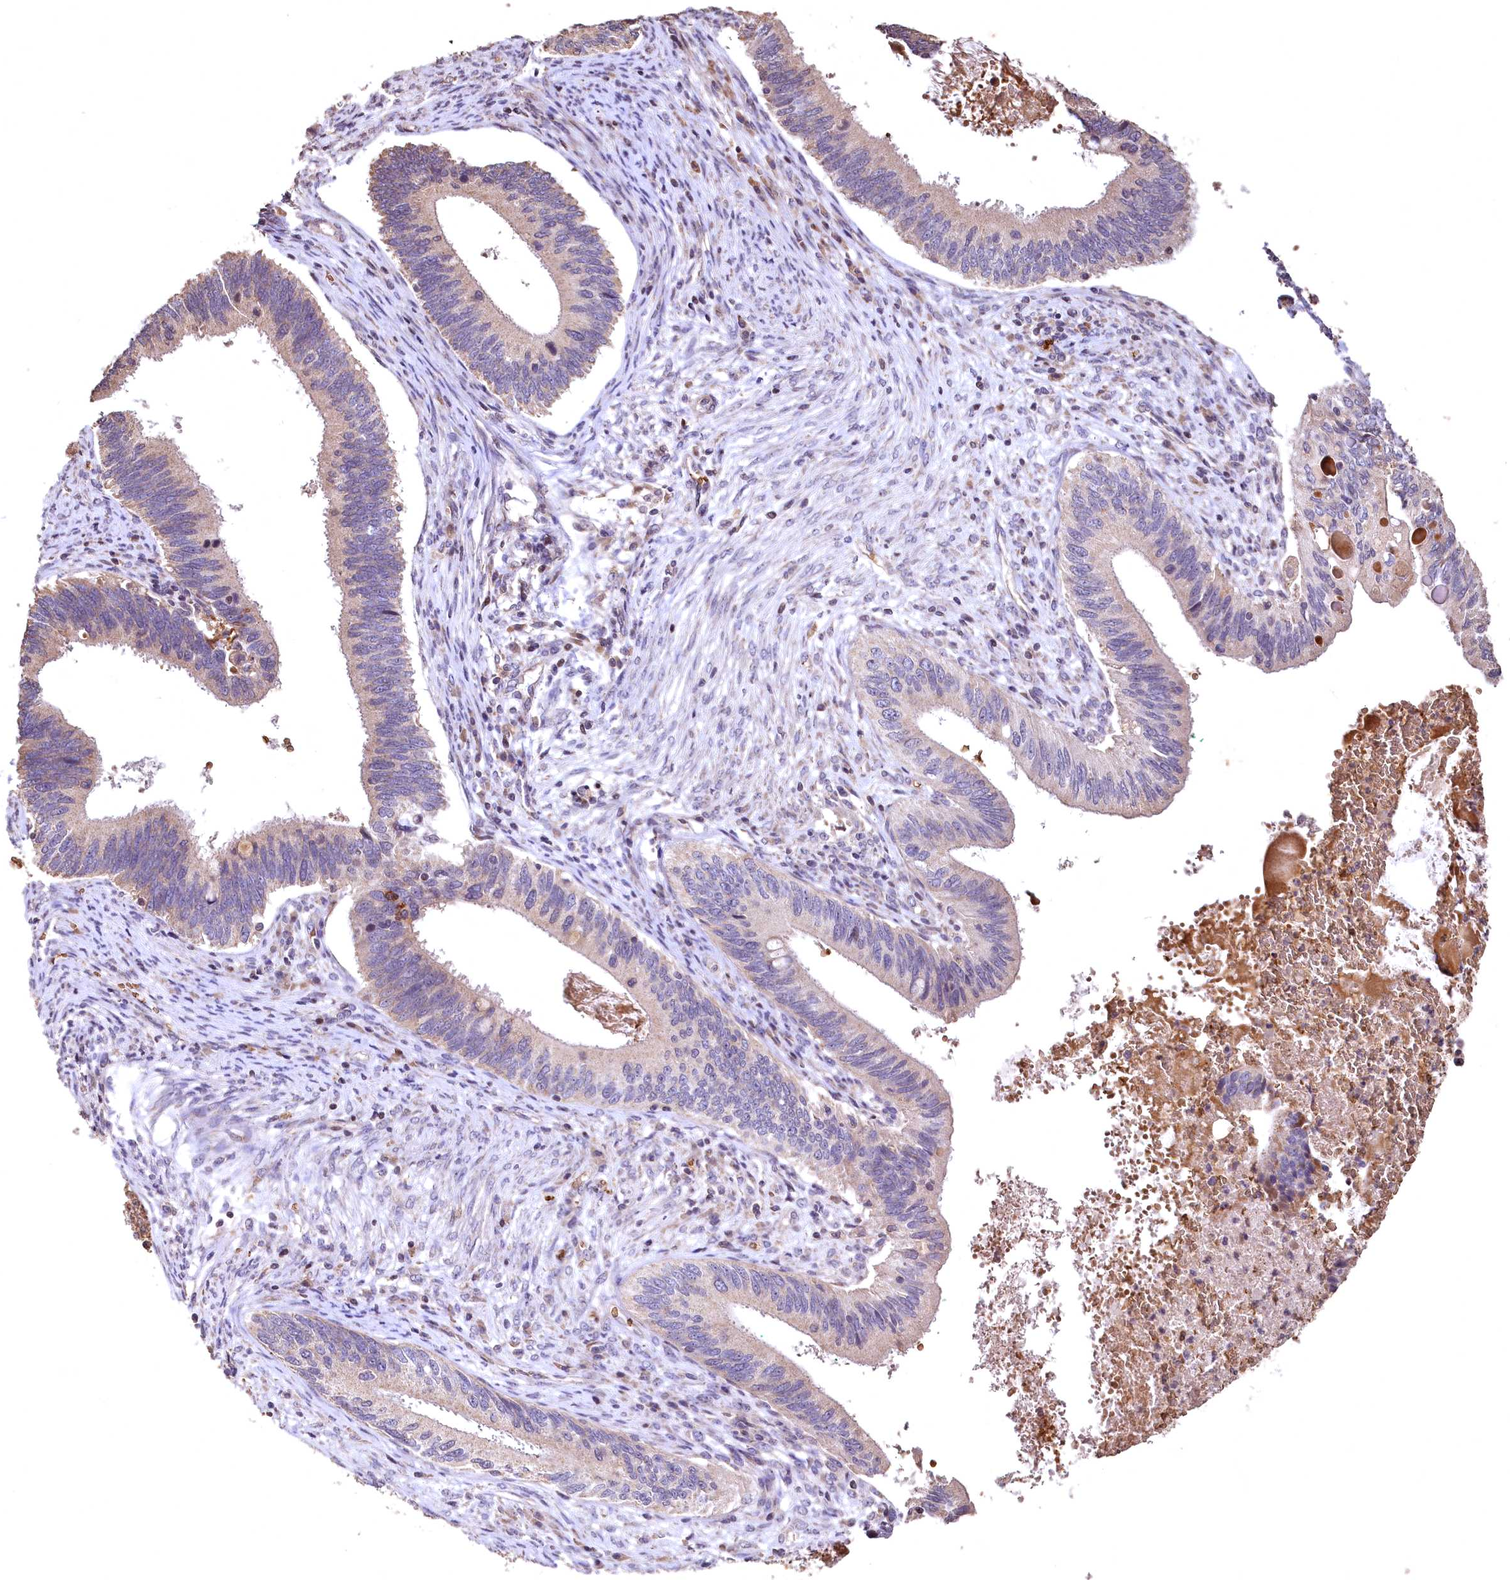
{"staining": {"intensity": "weak", "quantity": "25%-75%", "location": "cytoplasmic/membranous"}, "tissue": "cervical cancer", "cell_type": "Tumor cells", "image_type": "cancer", "snomed": [{"axis": "morphology", "description": "Adenocarcinoma, NOS"}, {"axis": "topography", "description": "Cervix"}], "caption": "Cervical cancer (adenocarcinoma) tissue demonstrates weak cytoplasmic/membranous expression in about 25%-75% of tumor cells, visualized by immunohistochemistry.", "gene": "SPTA1", "patient": {"sex": "female", "age": 42}}